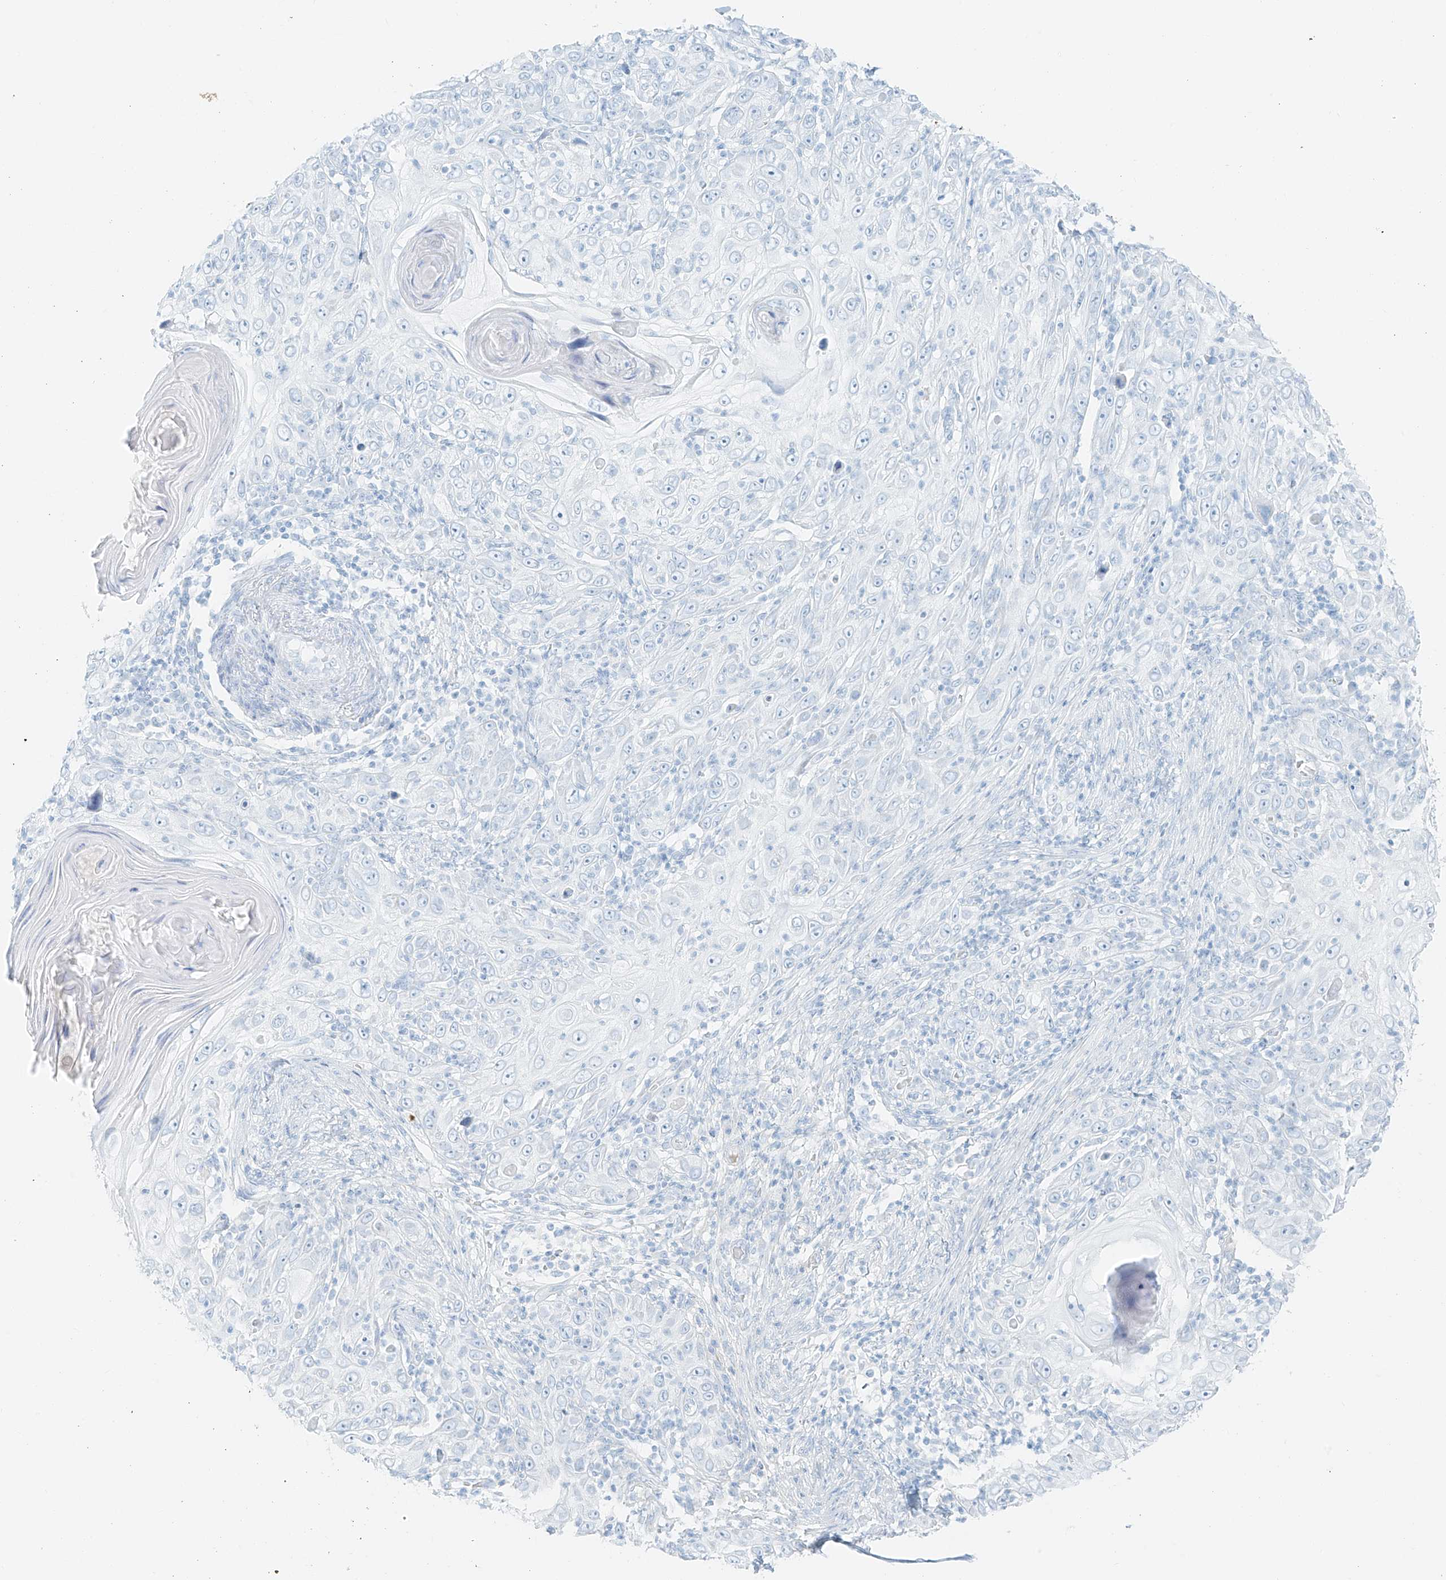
{"staining": {"intensity": "negative", "quantity": "none", "location": "none"}, "tissue": "skin cancer", "cell_type": "Tumor cells", "image_type": "cancer", "snomed": [{"axis": "morphology", "description": "Squamous cell carcinoma, NOS"}, {"axis": "topography", "description": "Skin"}], "caption": "Tumor cells show no significant expression in skin cancer. Brightfield microscopy of immunohistochemistry (IHC) stained with DAB (3,3'-diaminobenzidine) (brown) and hematoxylin (blue), captured at high magnification.", "gene": "FSTL1", "patient": {"sex": "female", "age": 88}}